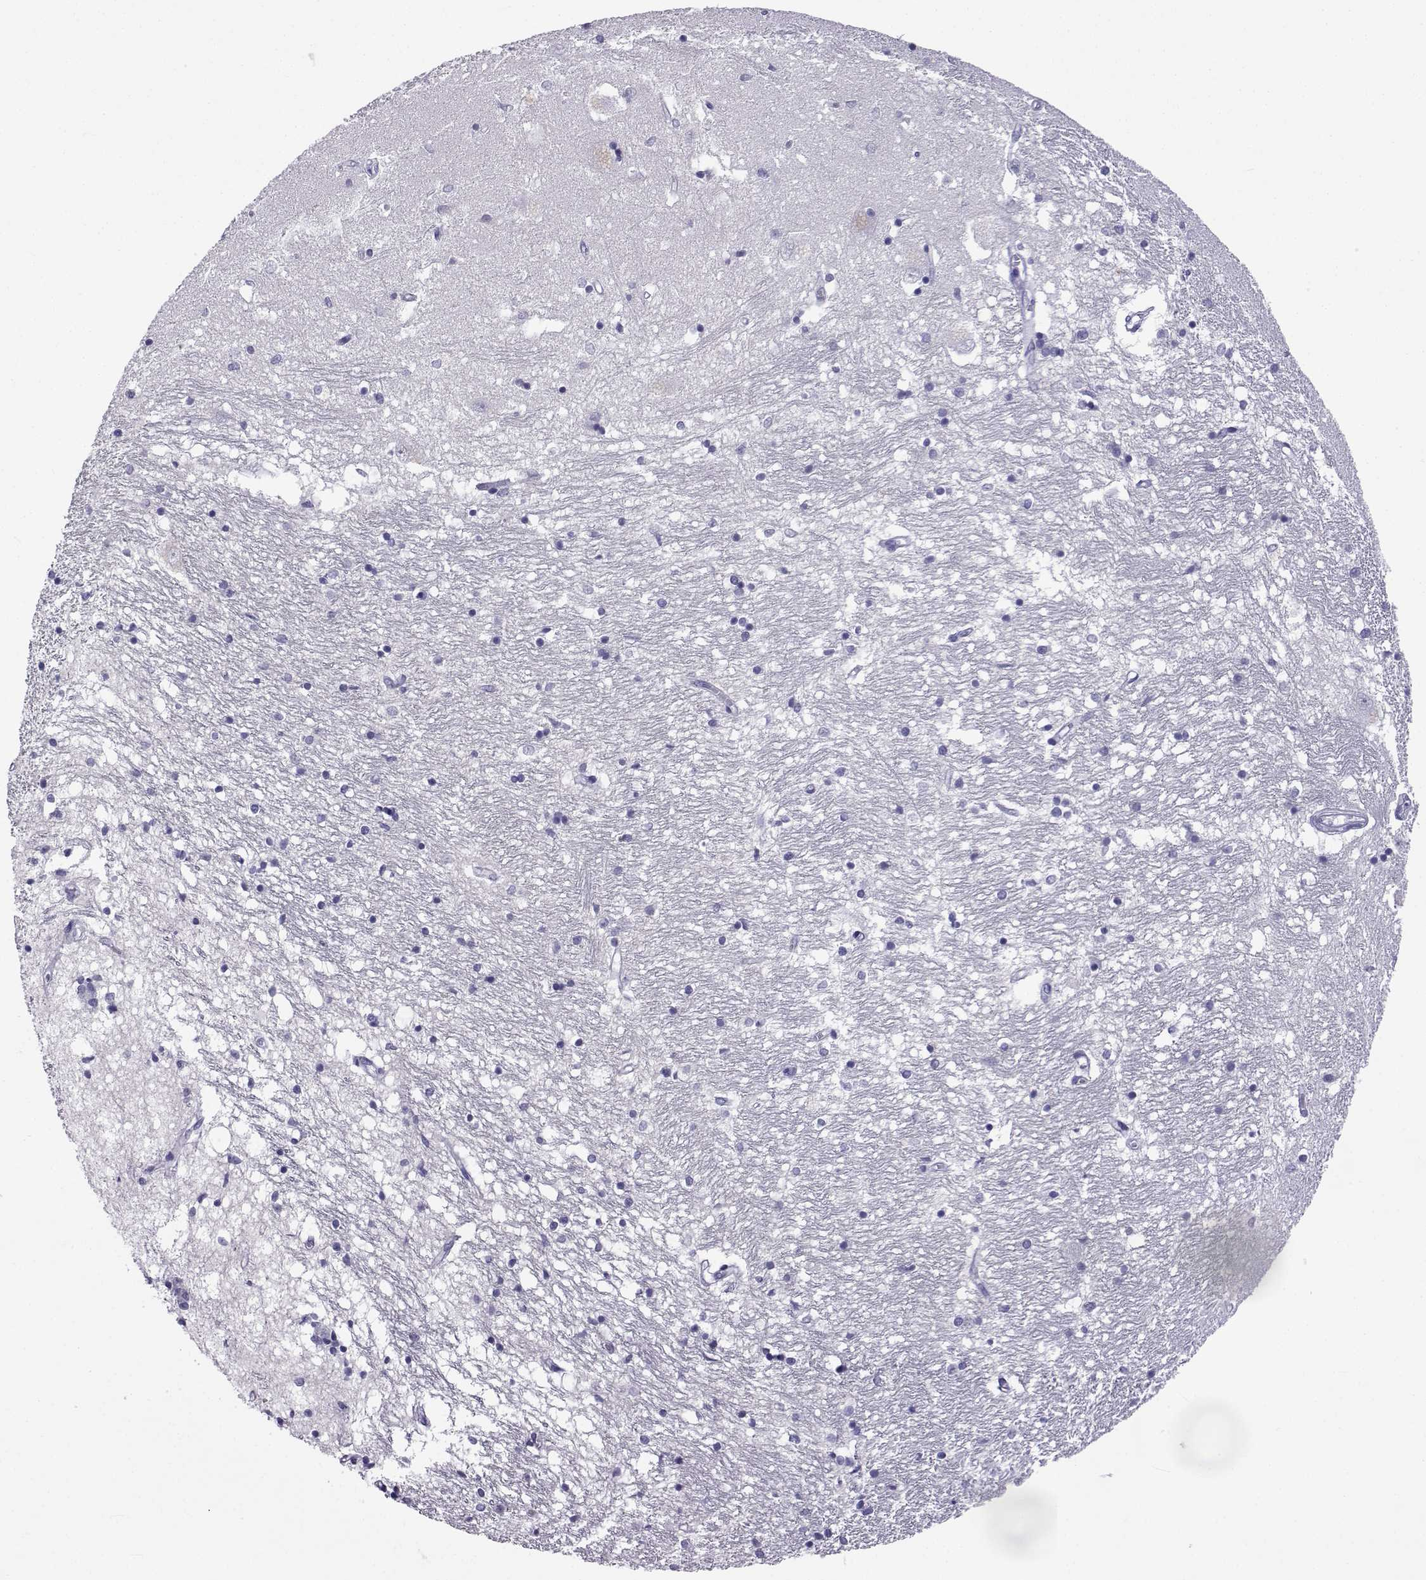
{"staining": {"intensity": "negative", "quantity": "none", "location": "none"}, "tissue": "caudate", "cell_type": "Glial cells", "image_type": "normal", "snomed": [{"axis": "morphology", "description": "Normal tissue, NOS"}, {"axis": "topography", "description": "Lateral ventricle wall"}], "caption": "This is an IHC image of benign human caudate. There is no staining in glial cells.", "gene": "ACTL7A", "patient": {"sex": "female", "age": 71}}